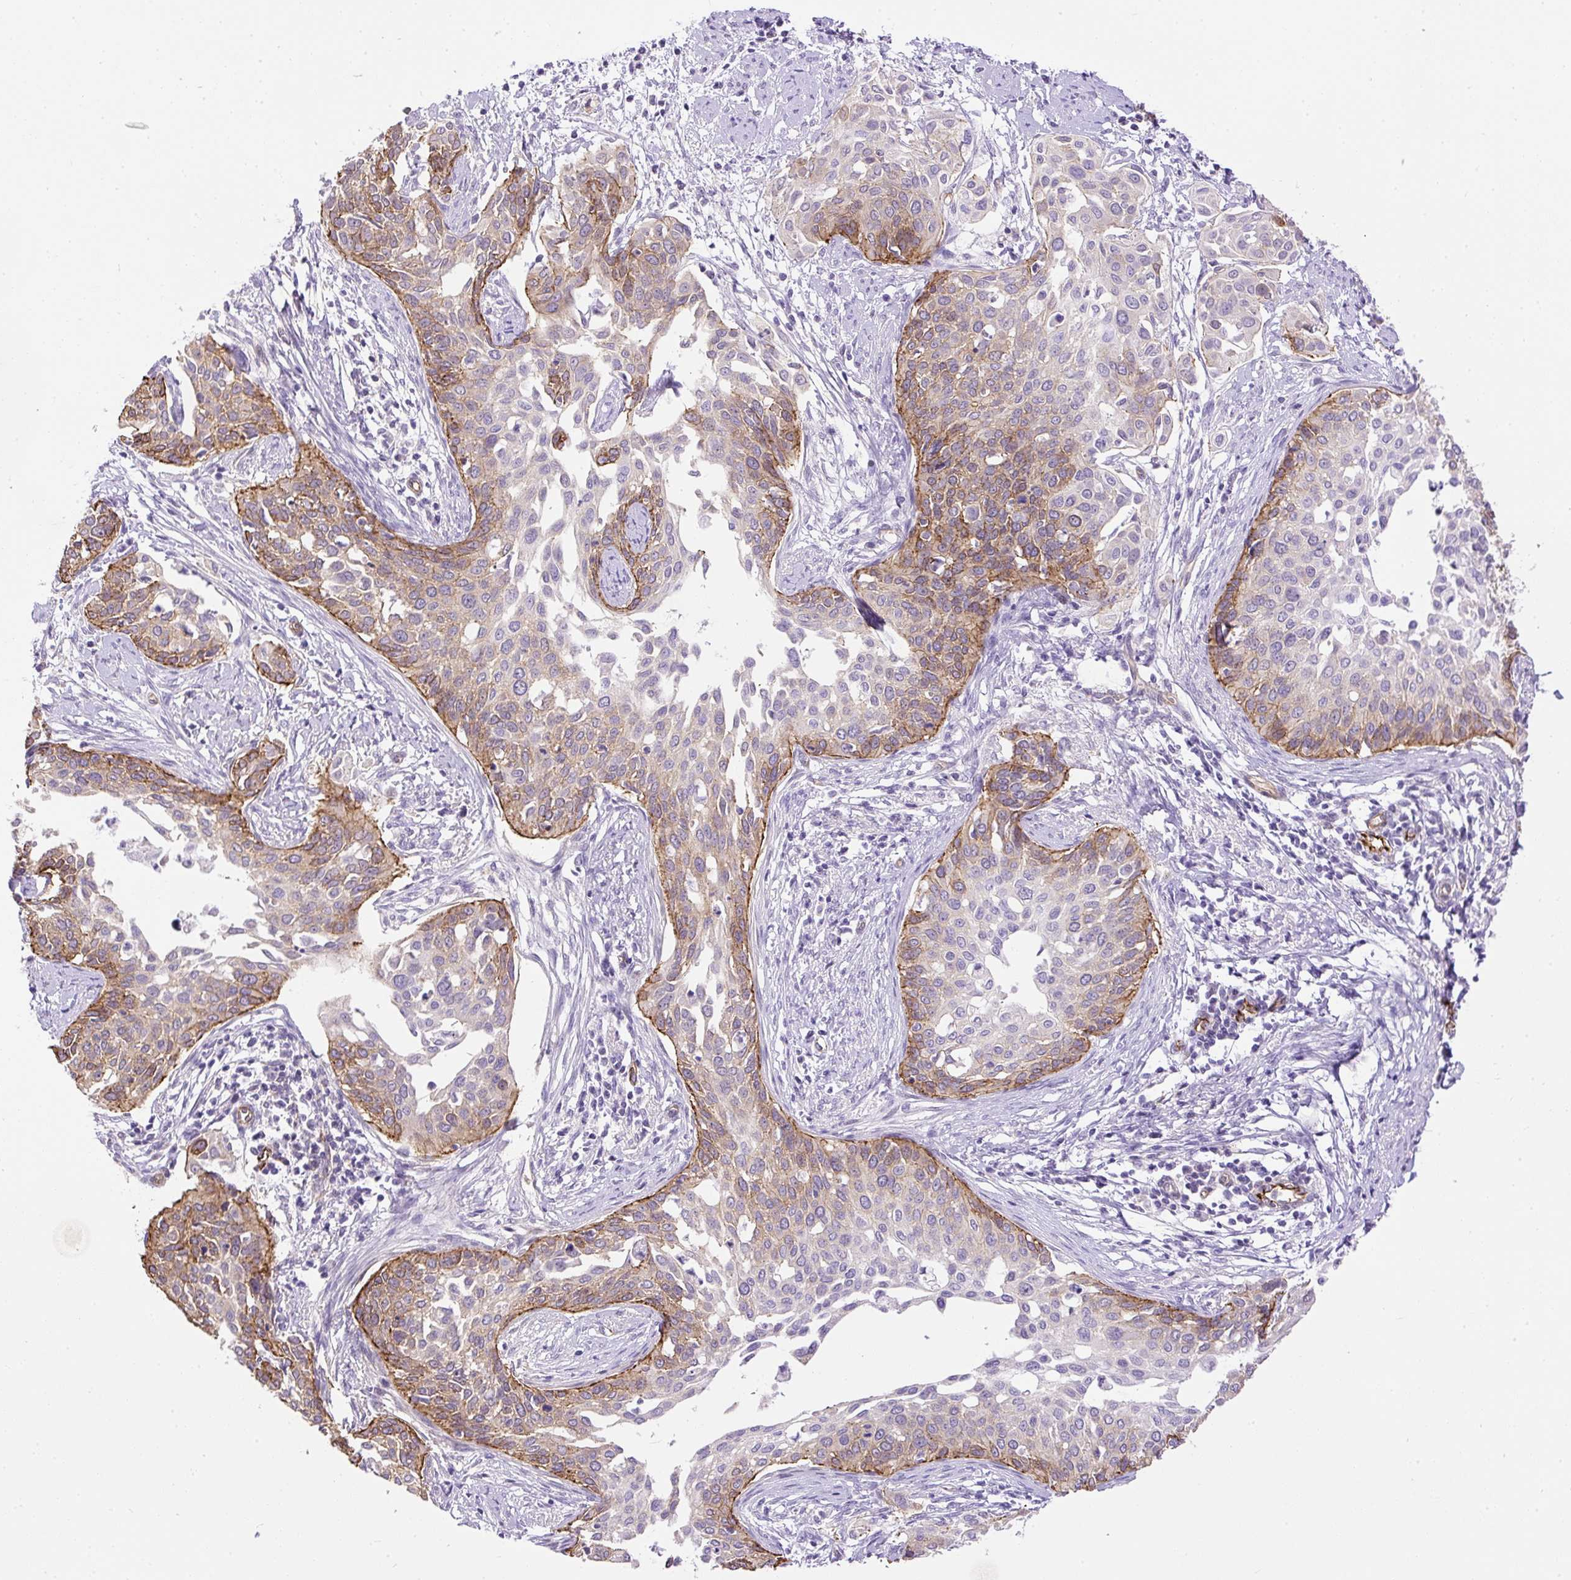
{"staining": {"intensity": "moderate", "quantity": "<25%", "location": "cytoplasmic/membranous"}, "tissue": "cervical cancer", "cell_type": "Tumor cells", "image_type": "cancer", "snomed": [{"axis": "morphology", "description": "Squamous cell carcinoma, NOS"}, {"axis": "topography", "description": "Cervix"}], "caption": "The micrograph reveals staining of cervical cancer (squamous cell carcinoma), revealing moderate cytoplasmic/membranous protein positivity (brown color) within tumor cells.", "gene": "MAGEB16", "patient": {"sex": "female", "age": 44}}